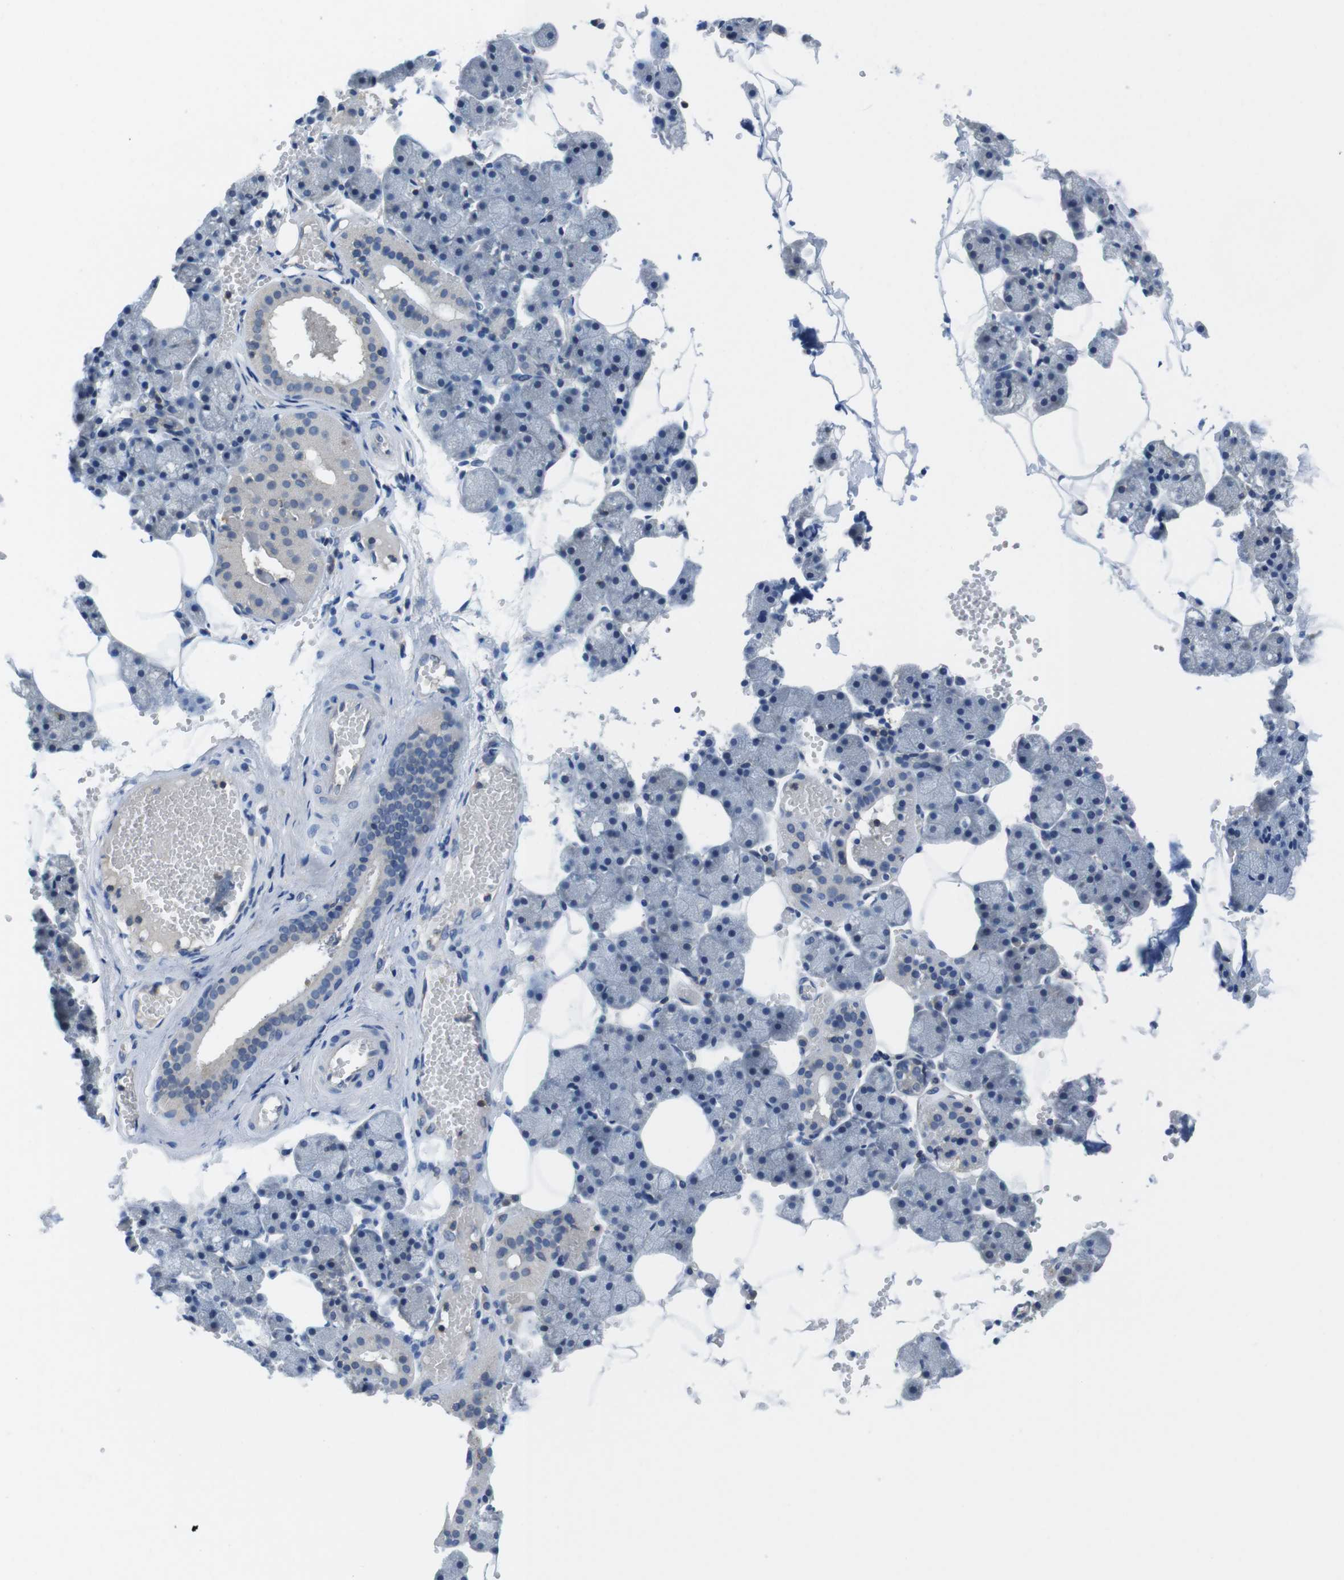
{"staining": {"intensity": "weak", "quantity": "<25%", "location": "cytoplasmic/membranous"}, "tissue": "salivary gland", "cell_type": "Glandular cells", "image_type": "normal", "snomed": [{"axis": "morphology", "description": "Normal tissue, NOS"}, {"axis": "topography", "description": "Salivary gland"}], "caption": "Glandular cells are negative for brown protein staining in unremarkable salivary gland. The staining was performed using DAB to visualize the protein expression in brown, while the nuclei were stained in blue with hematoxylin (Magnification: 20x).", "gene": "PIK3CD", "patient": {"sex": "male", "age": 62}}